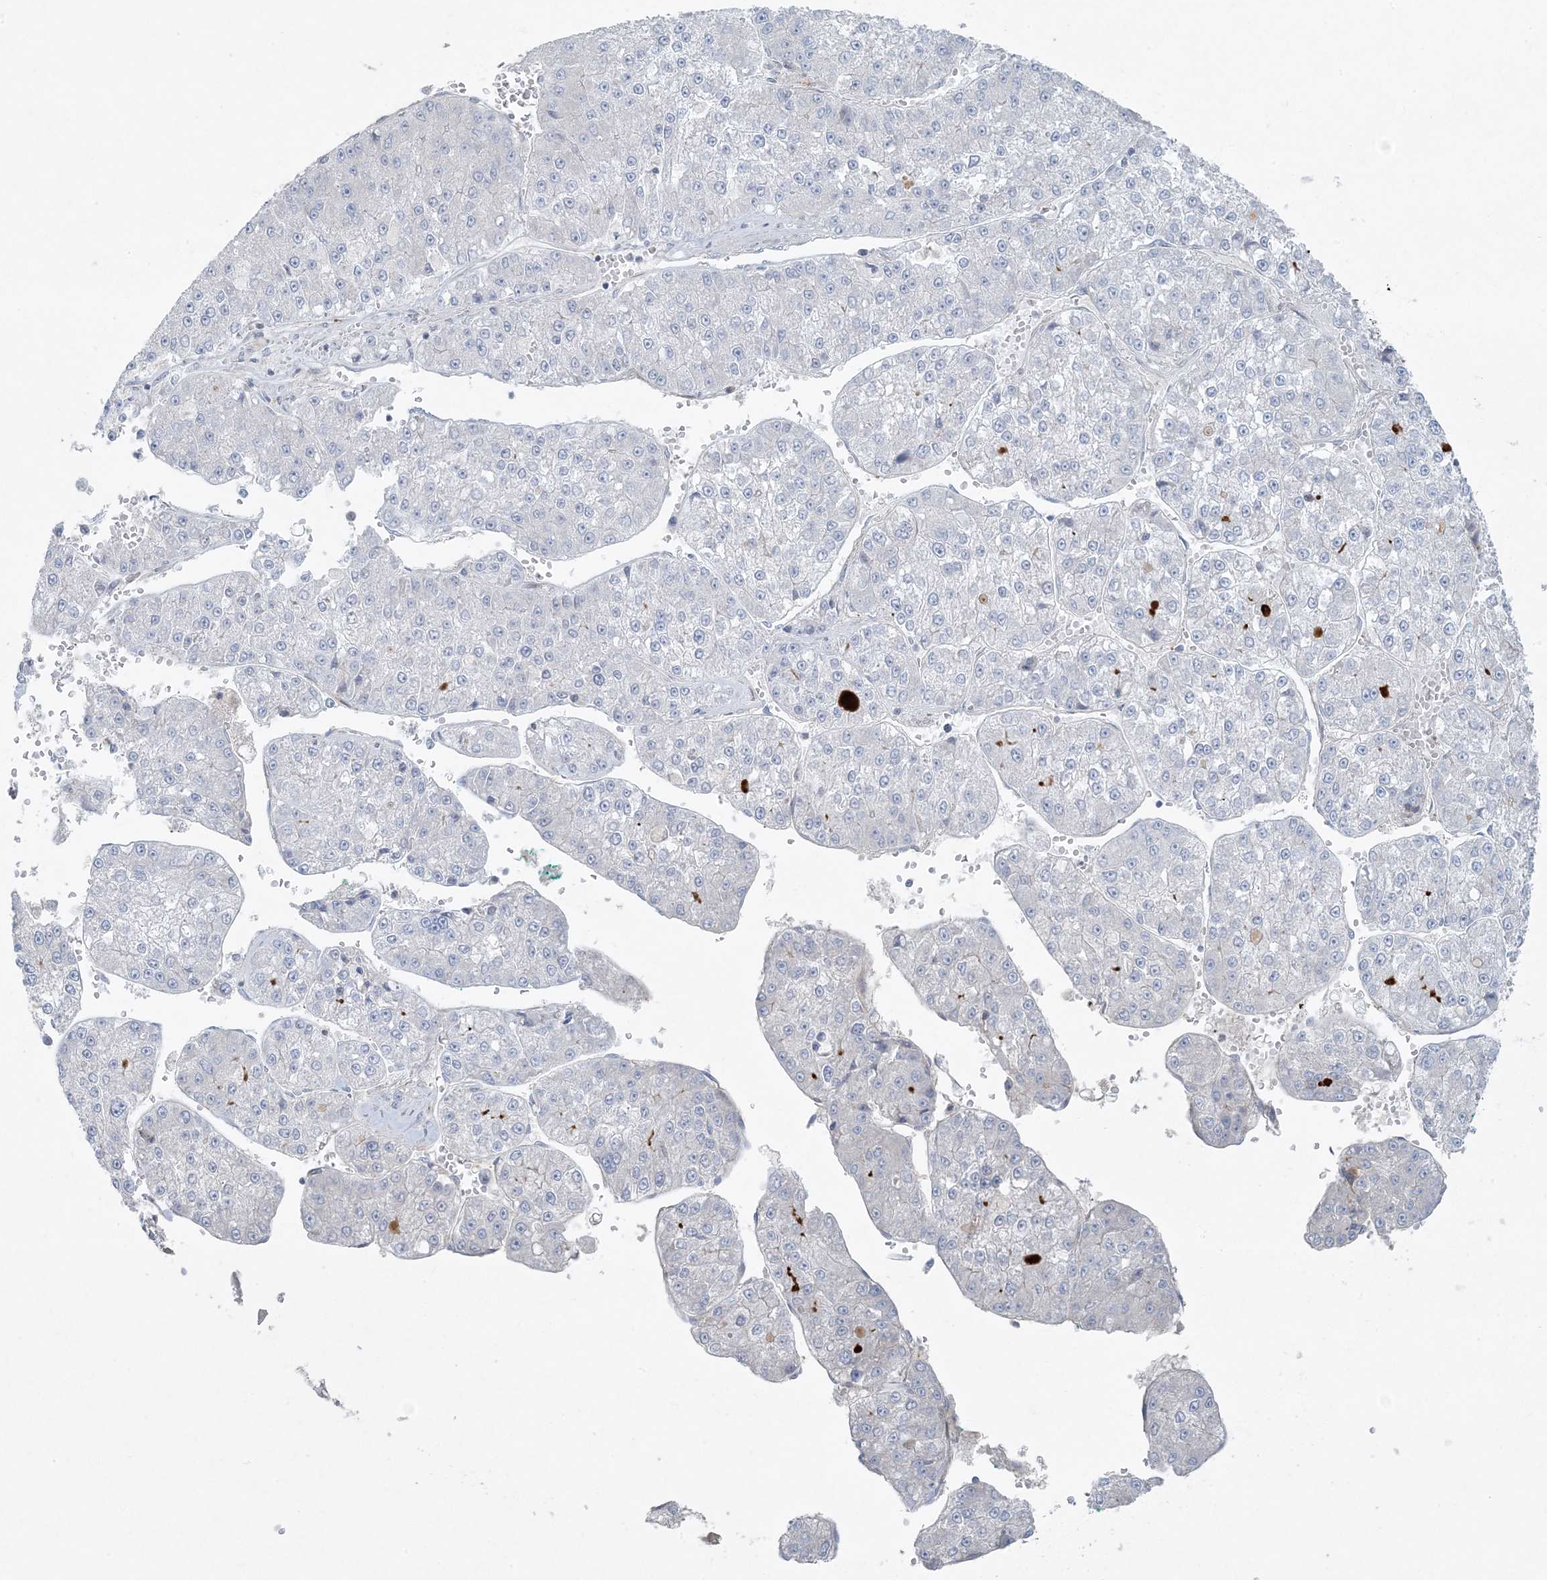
{"staining": {"intensity": "negative", "quantity": "none", "location": "none"}, "tissue": "liver cancer", "cell_type": "Tumor cells", "image_type": "cancer", "snomed": [{"axis": "morphology", "description": "Carcinoma, Hepatocellular, NOS"}, {"axis": "topography", "description": "Liver"}], "caption": "Tumor cells show no significant expression in hepatocellular carcinoma (liver).", "gene": "PIK3R4", "patient": {"sex": "female", "age": 73}}